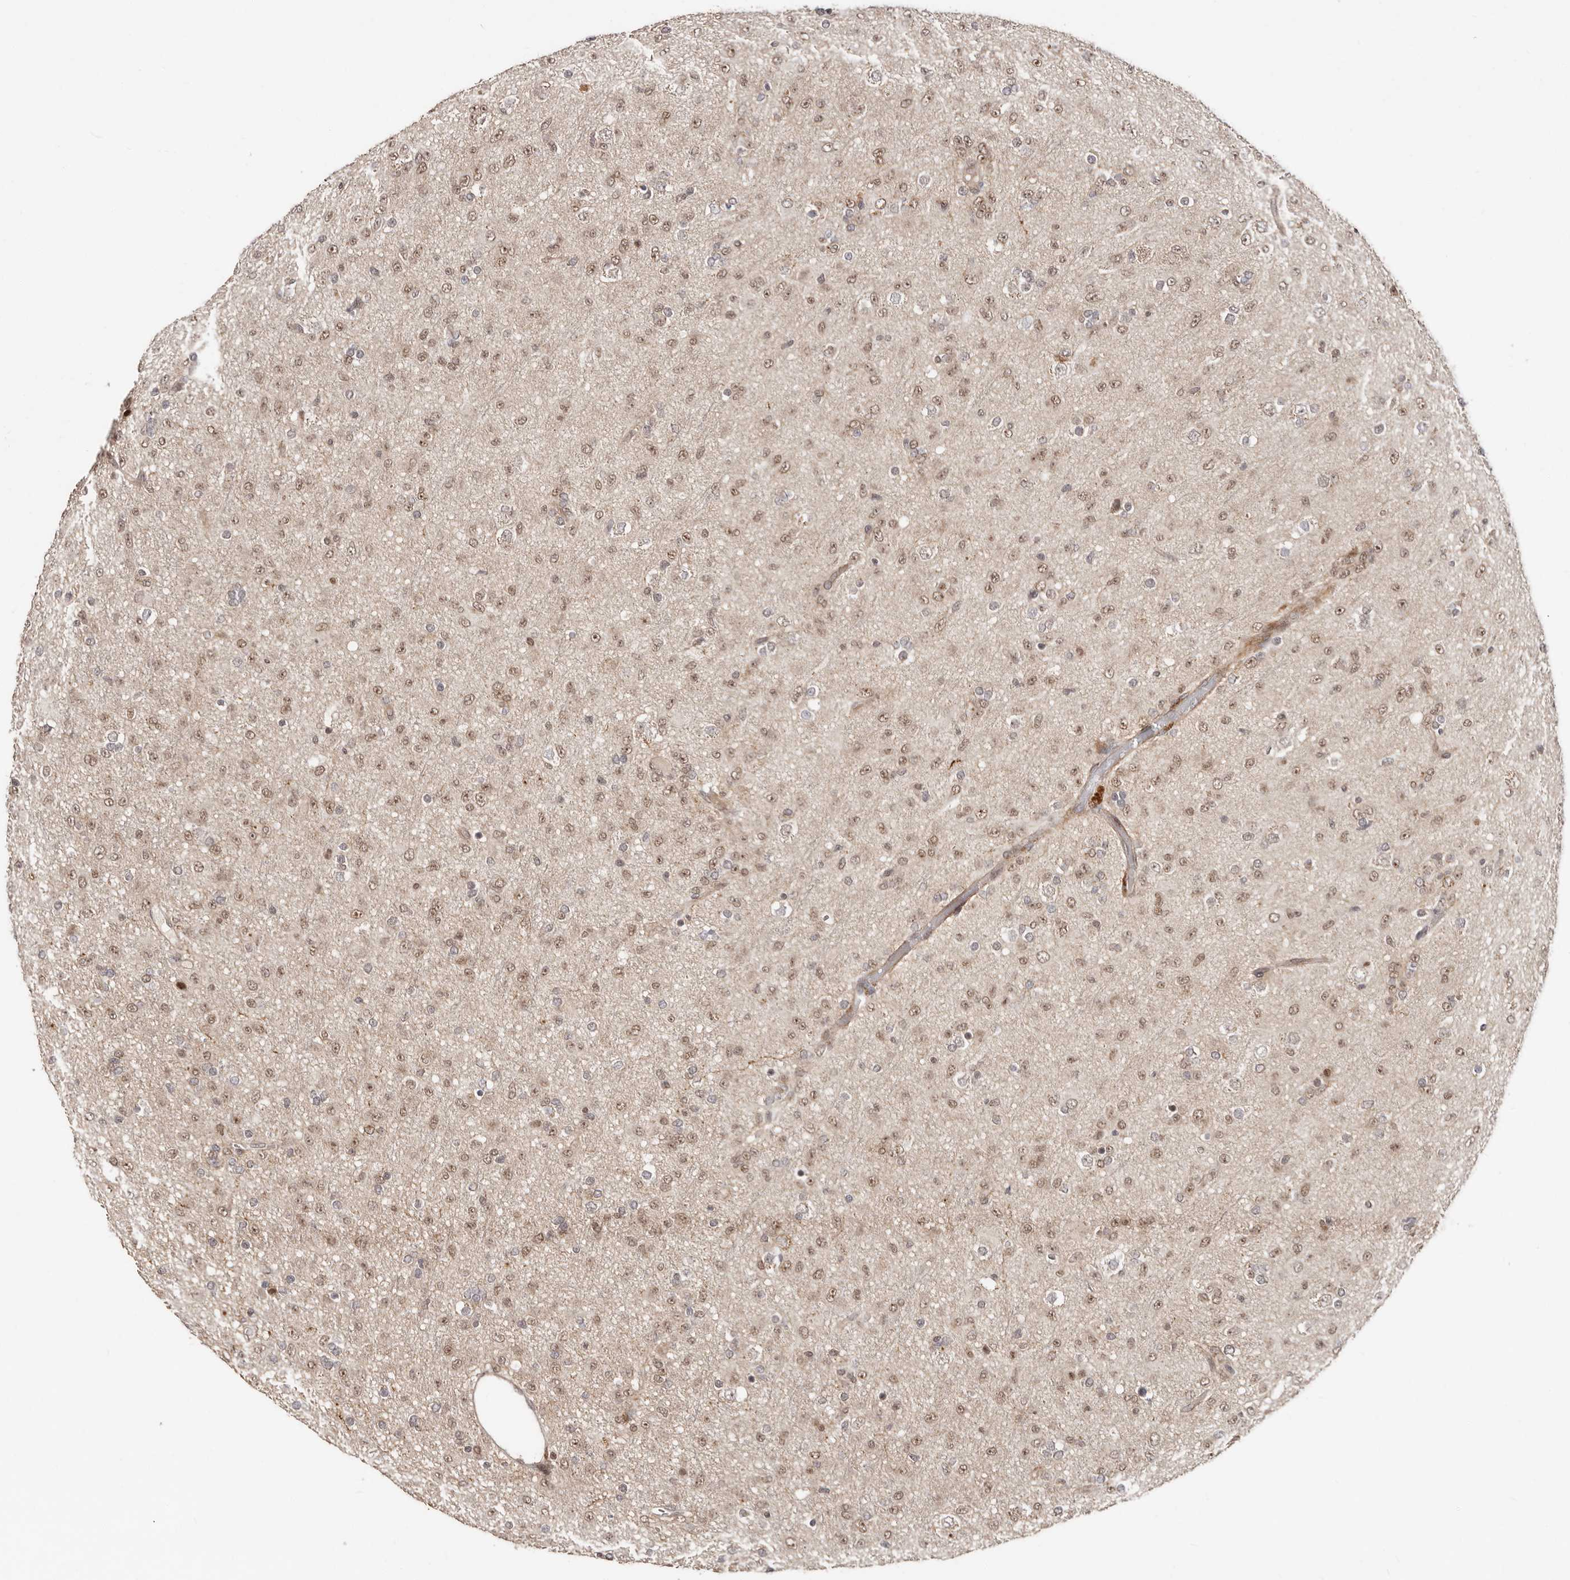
{"staining": {"intensity": "moderate", "quantity": "25%-75%", "location": "nuclear"}, "tissue": "glioma", "cell_type": "Tumor cells", "image_type": "cancer", "snomed": [{"axis": "morphology", "description": "Glioma, malignant, Low grade"}, {"axis": "topography", "description": "Brain"}], "caption": "Tumor cells display moderate nuclear staining in approximately 25%-75% of cells in malignant glioma (low-grade). (Stains: DAB (3,3'-diaminobenzidine) in brown, nuclei in blue, Microscopy: brightfield microscopy at high magnification).", "gene": "SRCAP", "patient": {"sex": "male", "age": 65}}